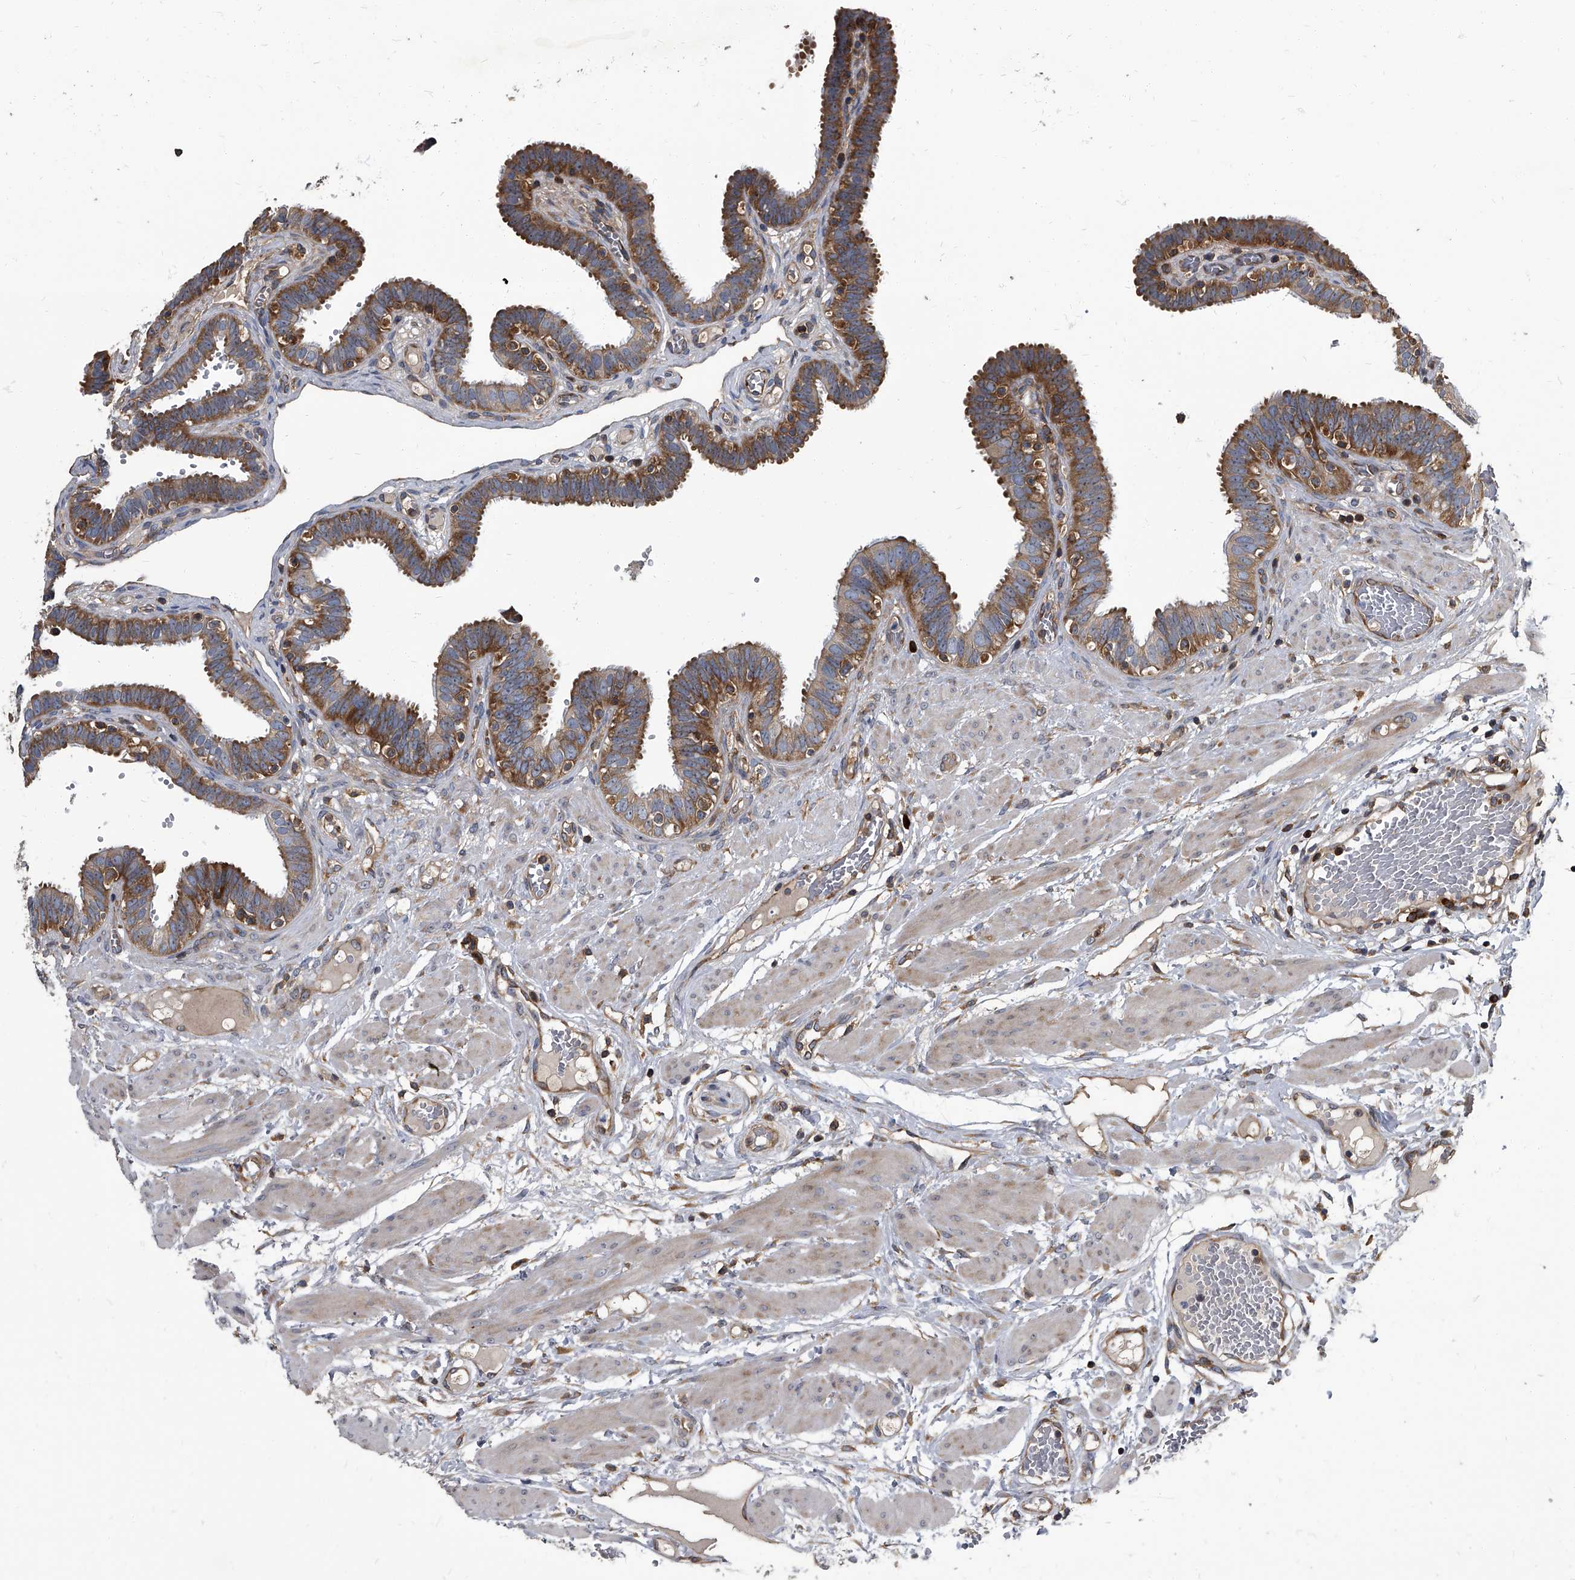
{"staining": {"intensity": "moderate", "quantity": ">75%", "location": "cytoplasmic/membranous"}, "tissue": "fallopian tube", "cell_type": "Glandular cells", "image_type": "normal", "snomed": [{"axis": "morphology", "description": "Normal tissue, NOS"}, {"axis": "topography", "description": "Fallopian tube"}, {"axis": "topography", "description": "Placenta"}], "caption": "About >75% of glandular cells in unremarkable human fallopian tube show moderate cytoplasmic/membranous protein expression as visualized by brown immunohistochemical staining.", "gene": "CDV3", "patient": {"sex": "female", "age": 32}}